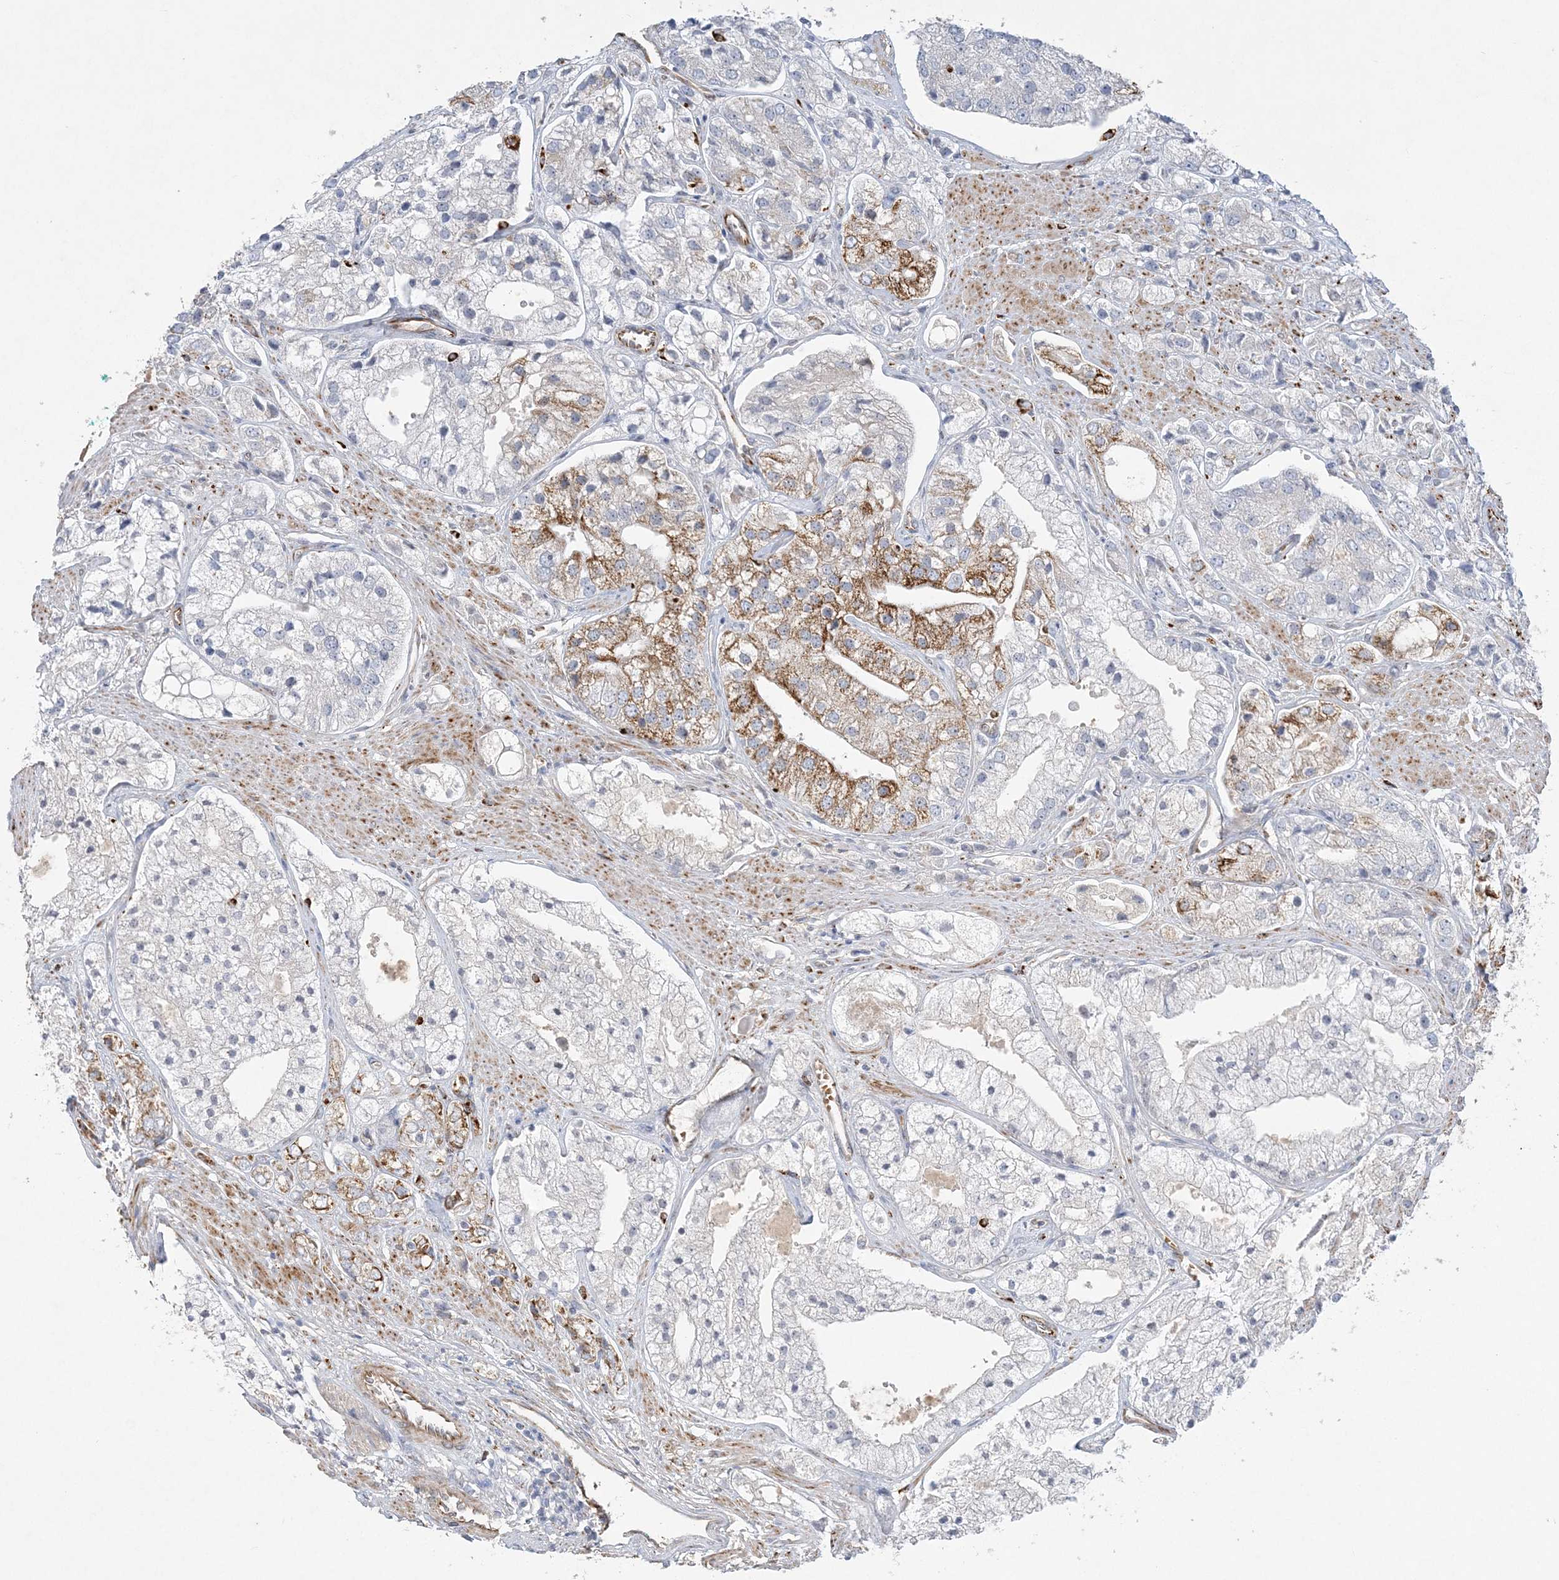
{"staining": {"intensity": "moderate", "quantity": "<25%", "location": "cytoplasmic/membranous"}, "tissue": "prostate cancer", "cell_type": "Tumor cells", "image_type": "cancer", "snomed": [{"axis": "morphology", "description": "Adenocarcinoma, High grade"}, {"axis": "topography", "description": "Prostate"}], "caption": "This is an image of IHC staining of prostate high-grade adenocarcinoma, which shows moderate staining in the cytoplasmic/membranous of tumor cells.", "gene": "INPP1", "patient": {"sex": "male", "age": 50}}